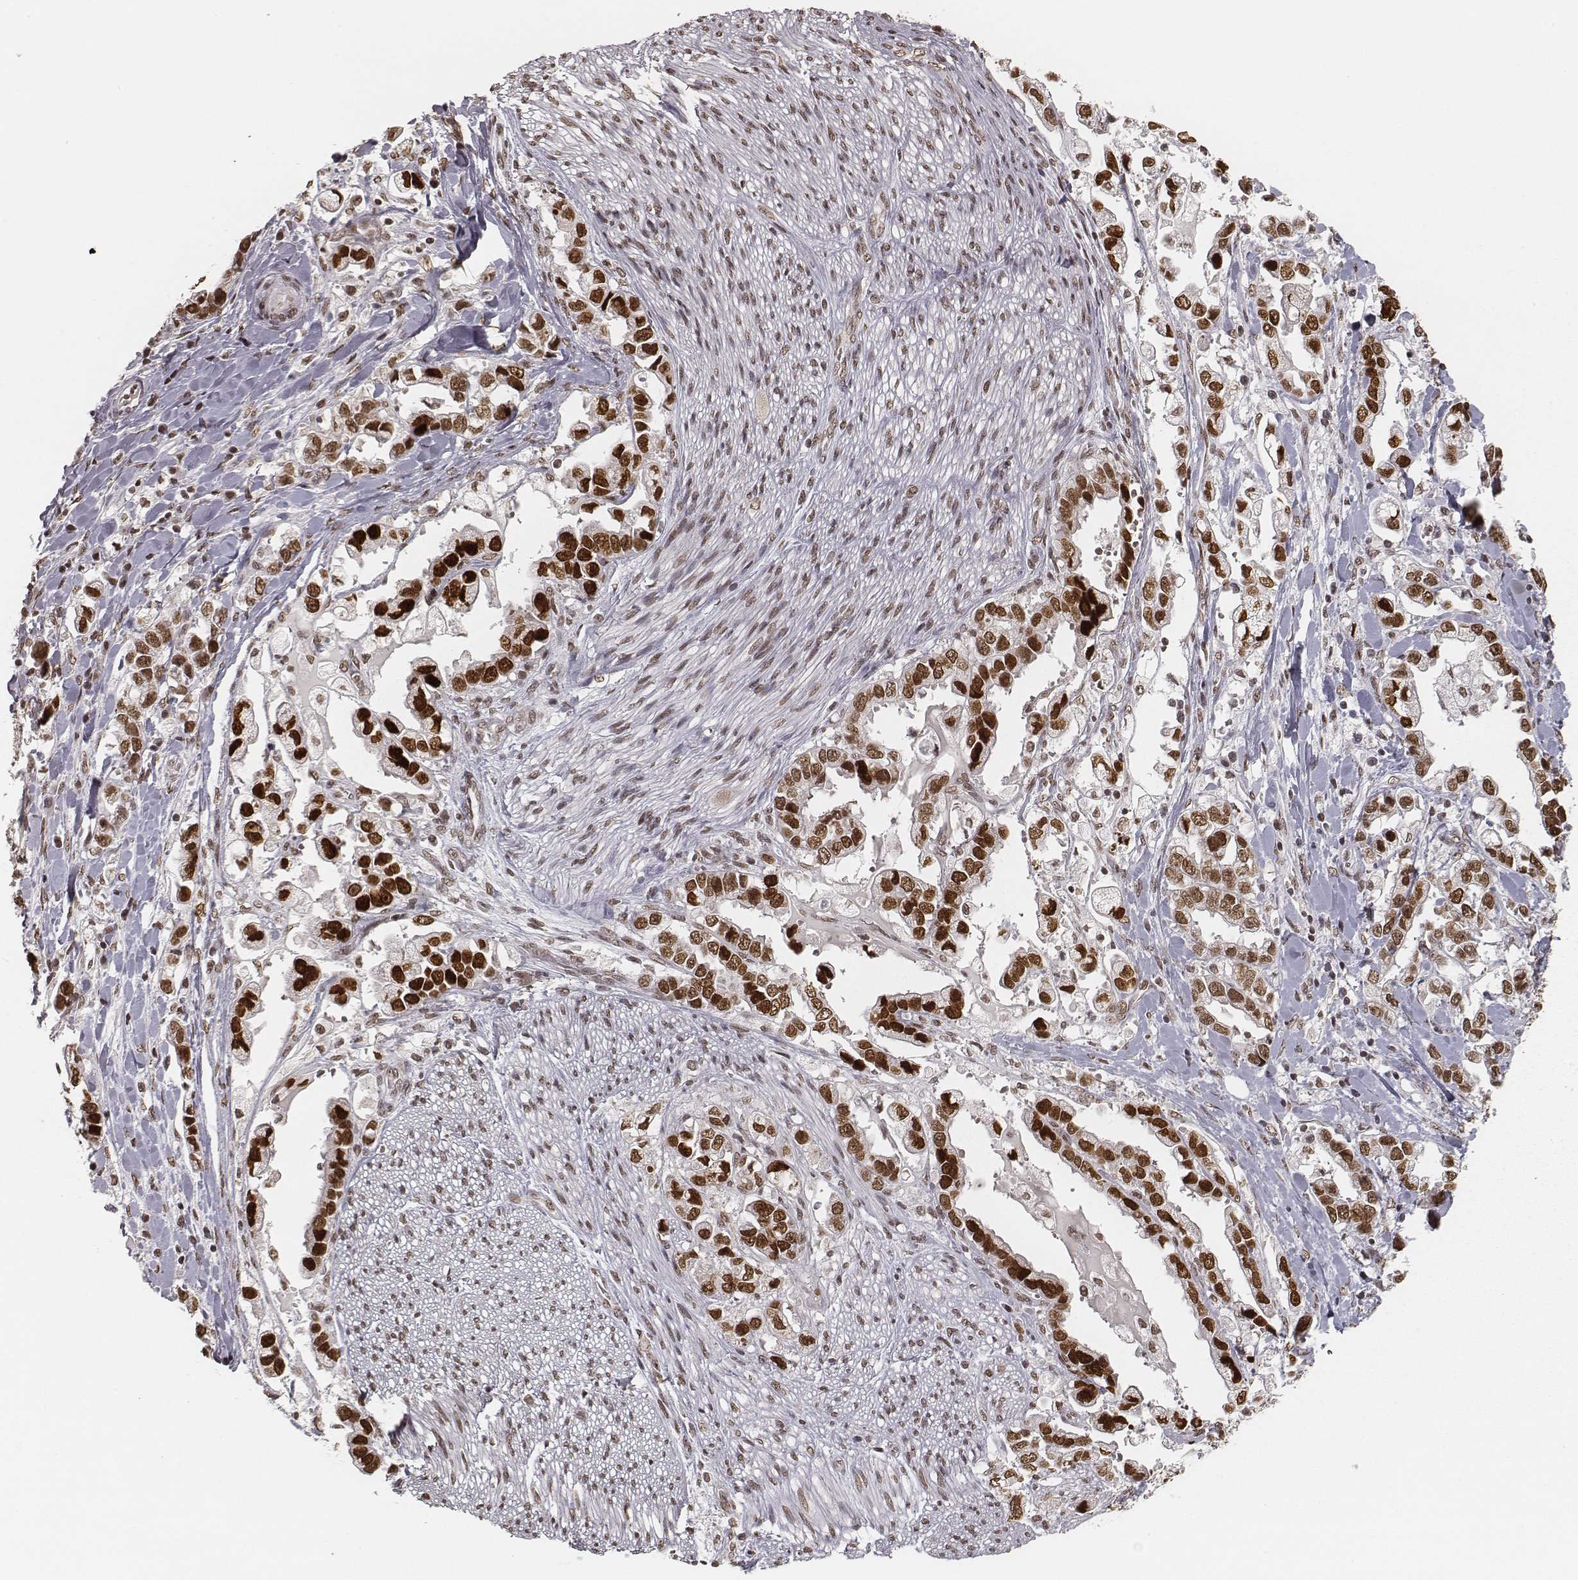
{"staining": {"intensity": "strong", "quantity": ">75%", "location": "nuclear"}, "tissue": "stomach cancer", "cell_type": "Tumor cells", "image_type": "cancer", "snomed": [{"axis": "morphology", "description": "Adenocarcinoma, NOS"}, {"axis": "topography", "description": "Stomach"}], "caption": "This micrograph shows stomach cancer (adenocarcinoma) stained with IHC to label a protein in brown. The nuclear of tumor cells show strong positivity for the protein. Nuclei are counter-stained blue.", "gene": "HMGA2", "patient": {"sex": "male", "age": 59}}